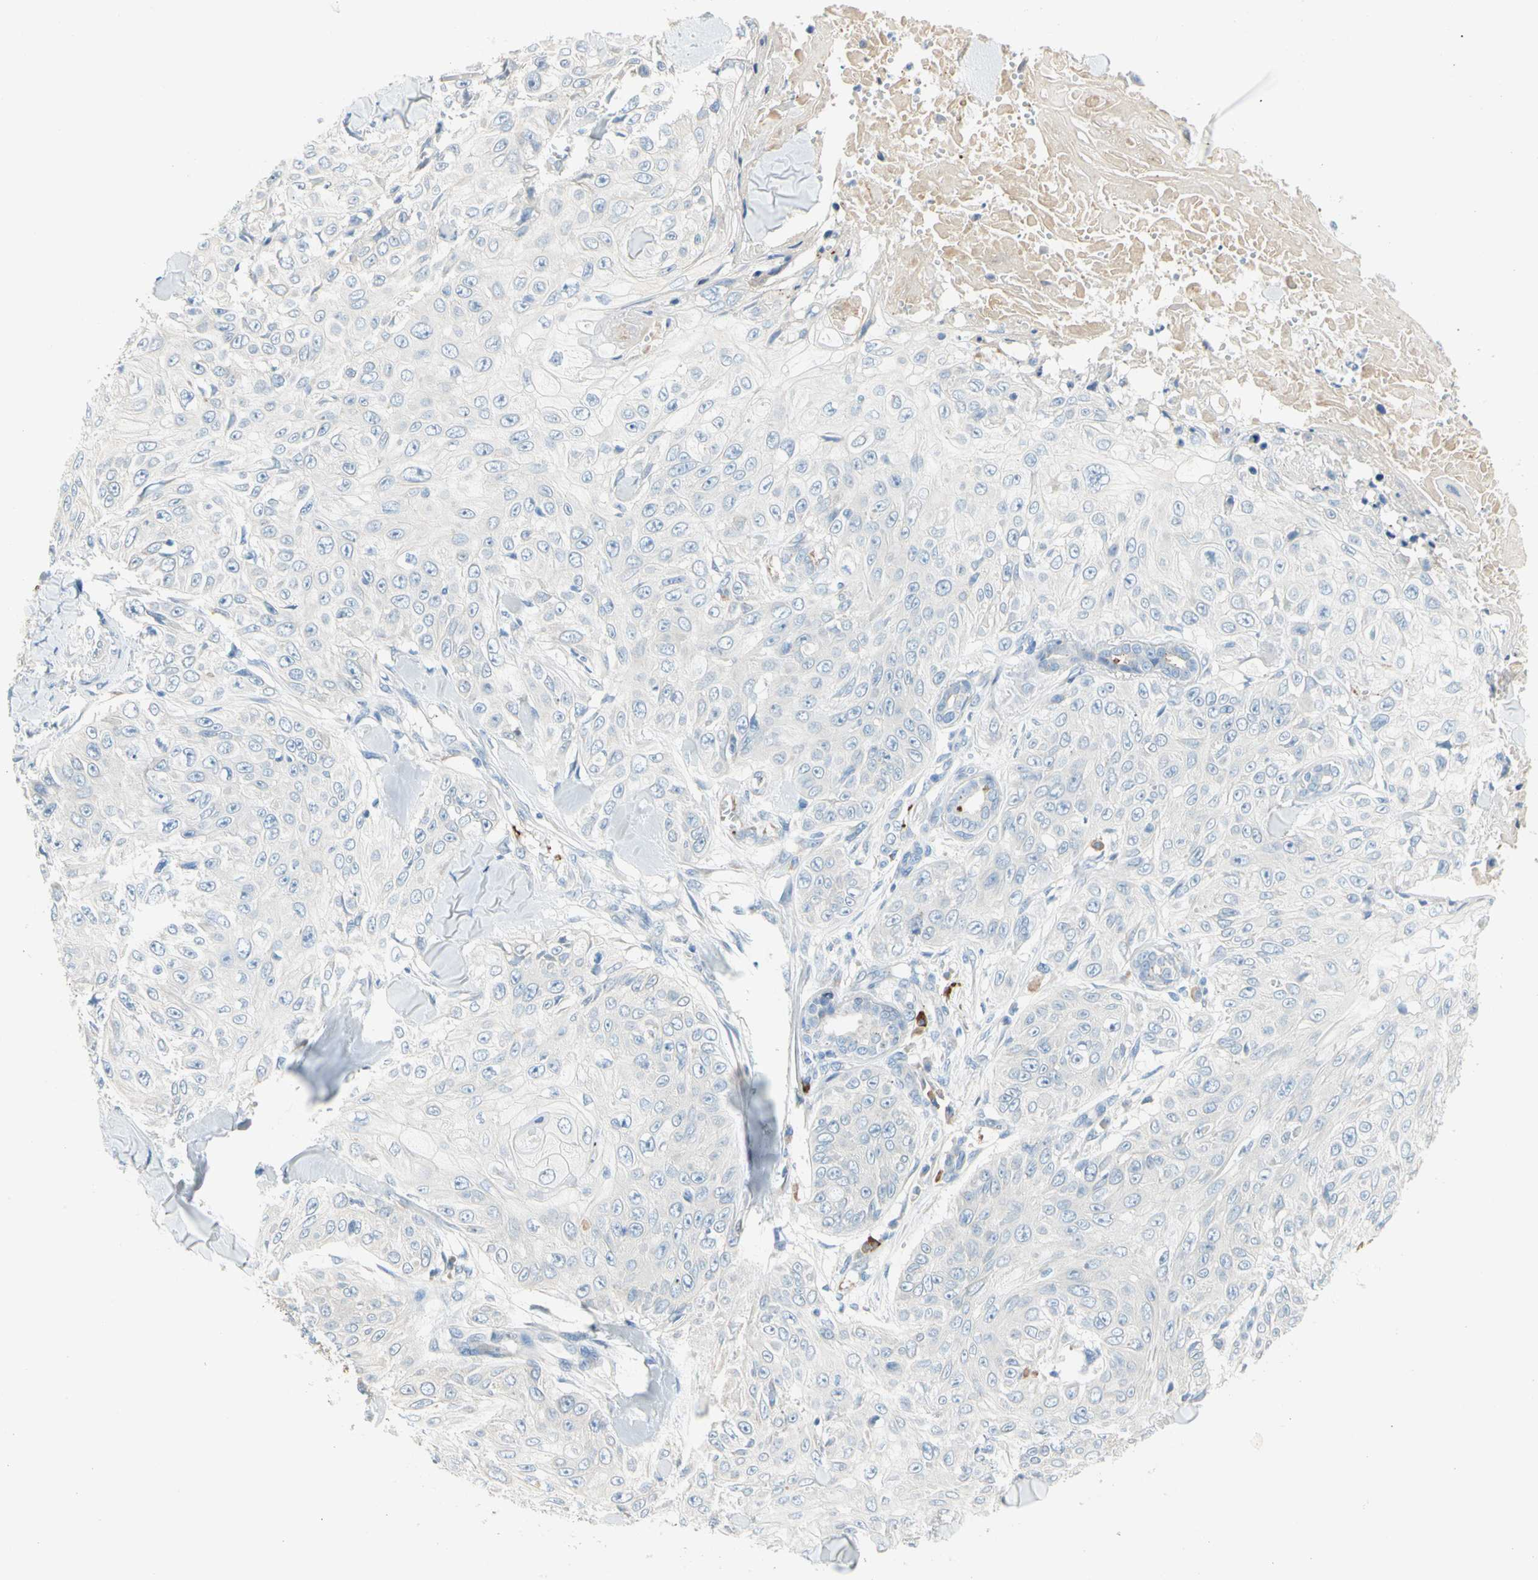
{"staining": {"intensity": "negative", "quantity": "none", "location": "none"}, "tissue": "skin cancer", "cell_type": "Tumor cells", "image_type": "cancer", "snomed": [{"axis": "morphology", "description": "Squamous cell carcinoma, NOS"}, {"axis": "topography", "description": "Skin"}], "caption": "Immunohistochemical staining of human skin squamous cell carcinoma displays no significant positivity in tumor cells.", "gene": "PPBP", "patient": {"sex": "male", "age": 86}}